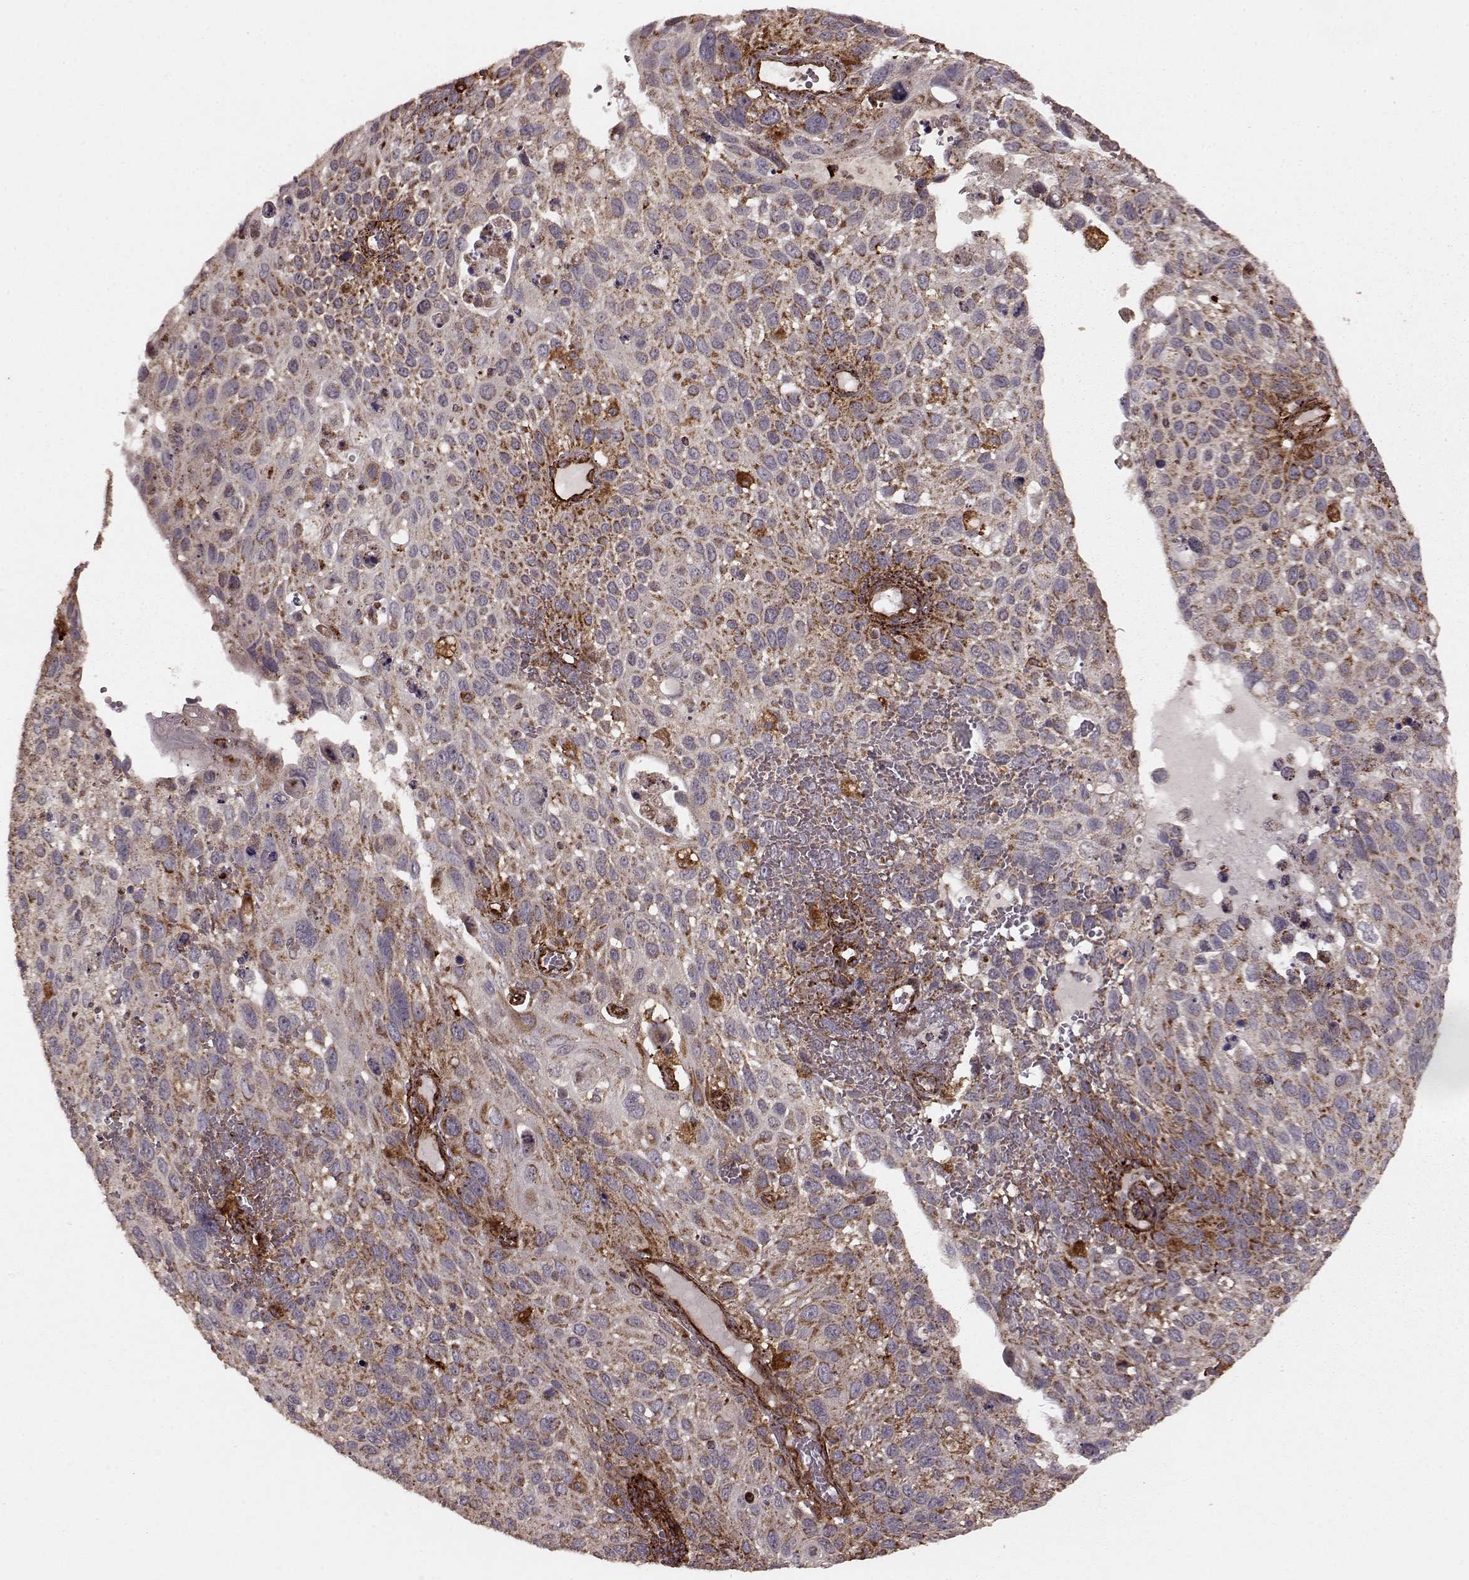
{"staining": {"intensity": "weak", "quantity": ">75%", "location": "cytoplasmic/membranous"}, "tissue": "cervical cancer", "cell_type": "Tumor cells", "image_type": "cancer", "snomed": [{"axis": "morphology", "description": "Squamous cell carcinoma, NOS"}, {"axis": "topography", "description": "Cervix"}], "caption": "DAB (3,3'-diaminobenzidine) immunohistochemical staining of human cervical cancer shows weak cytoplasmic/membranous protein expression in approximately >75% of tumor cells.", "gene": "FXN", "patient": {"sex": "female", "age": 70}}